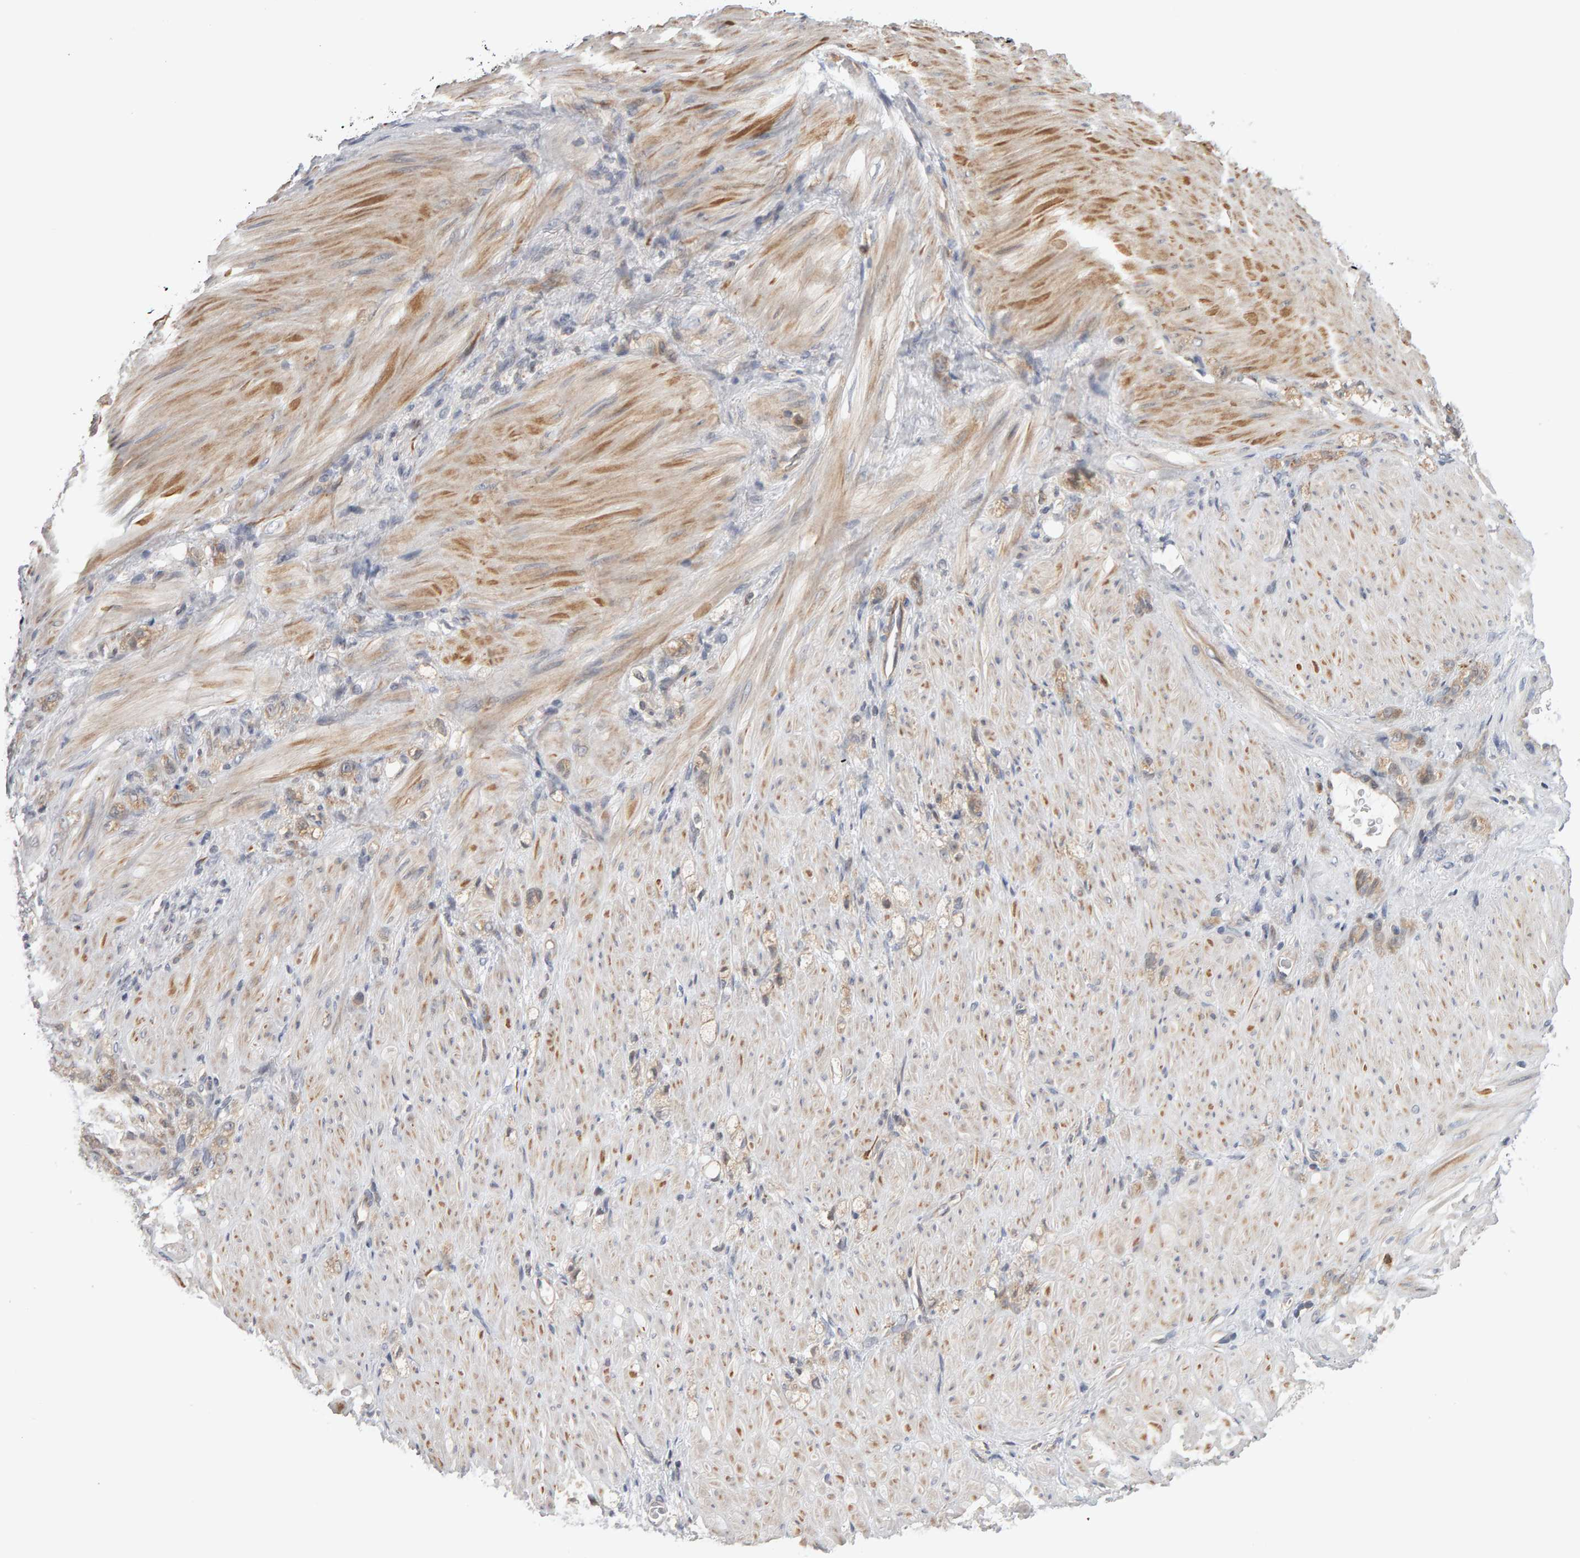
{"staining": {"intensity": "moderate", "quantity": "<25%", "location": "cytoplasmic/membranous"}, "tissue": "stomach cancer", "cell_type": "Tumor cells", "image_type": "cancer", "snomed": [{"axis": "morphology", "description": "Normal tissue, NOS"}, {"axis": "morphology", "description": "Adenocarcinoma, NOS"}, {"axis": "topography", "description": "Stomach"}], "caption": "Adenocarcinoma (stomach) stained with immunohistochemistry (IHC) reveals moderate cytoplasmic/membranous expression in about <25% of tumor cells.", "gene": "MSRA", "patient": {"sex": "male", "age": 82}}